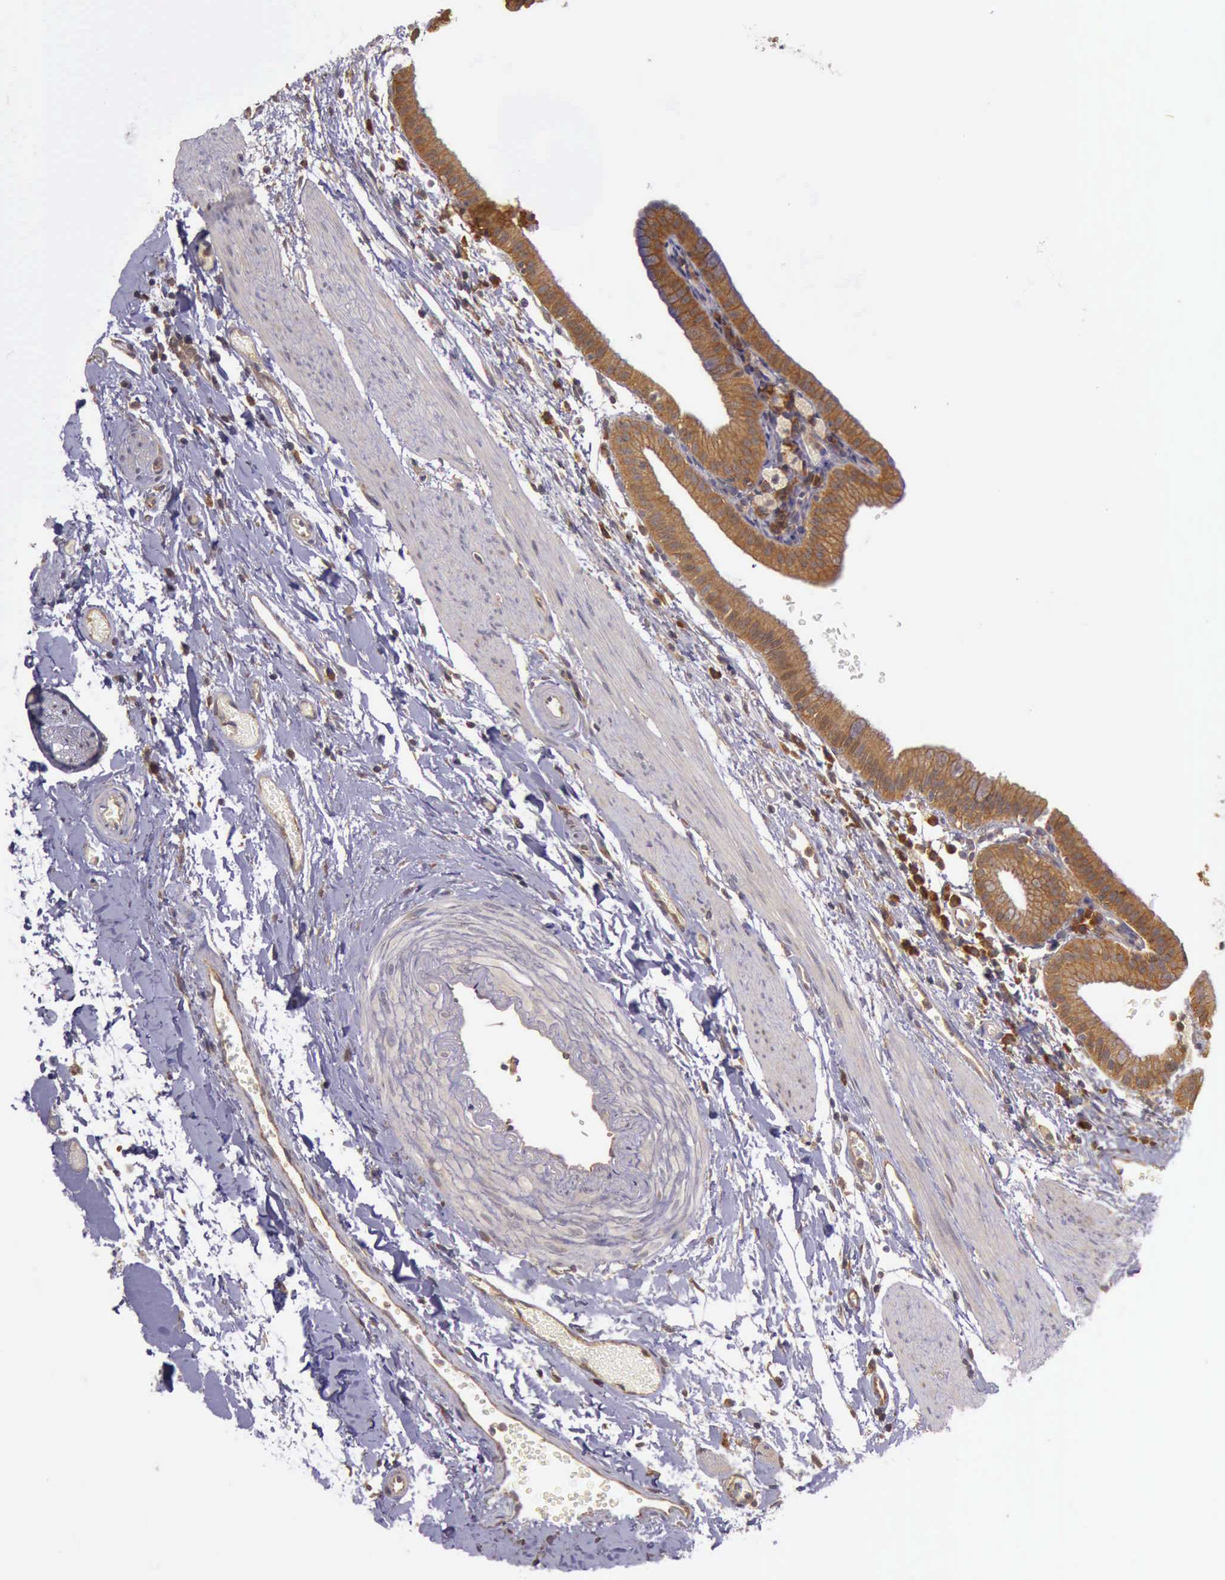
{"staining": {"intensity": "strong", "quantity": ">75%", "location": "cytoplasmic/membranous"}, "tissue": "gallbladder", "cell_type": "Glandular cells", "image_type": "normal", "snomed": [{"axis": "morphology", "description": "Normal tissue, NOS"}, {"axis": "topography", "description": "Gallbladder"}], "caption": "This photomicrograph shows unremarkable gallbladder stained with immunohistochemistry to label a protein in brown. The cytoplasmic/membranous of glandular cells show strong positivity for the protein. Nuclei are counter-stained blue.", "gene": "EIF5", "patient": {"sex": "female", "age": 48}}